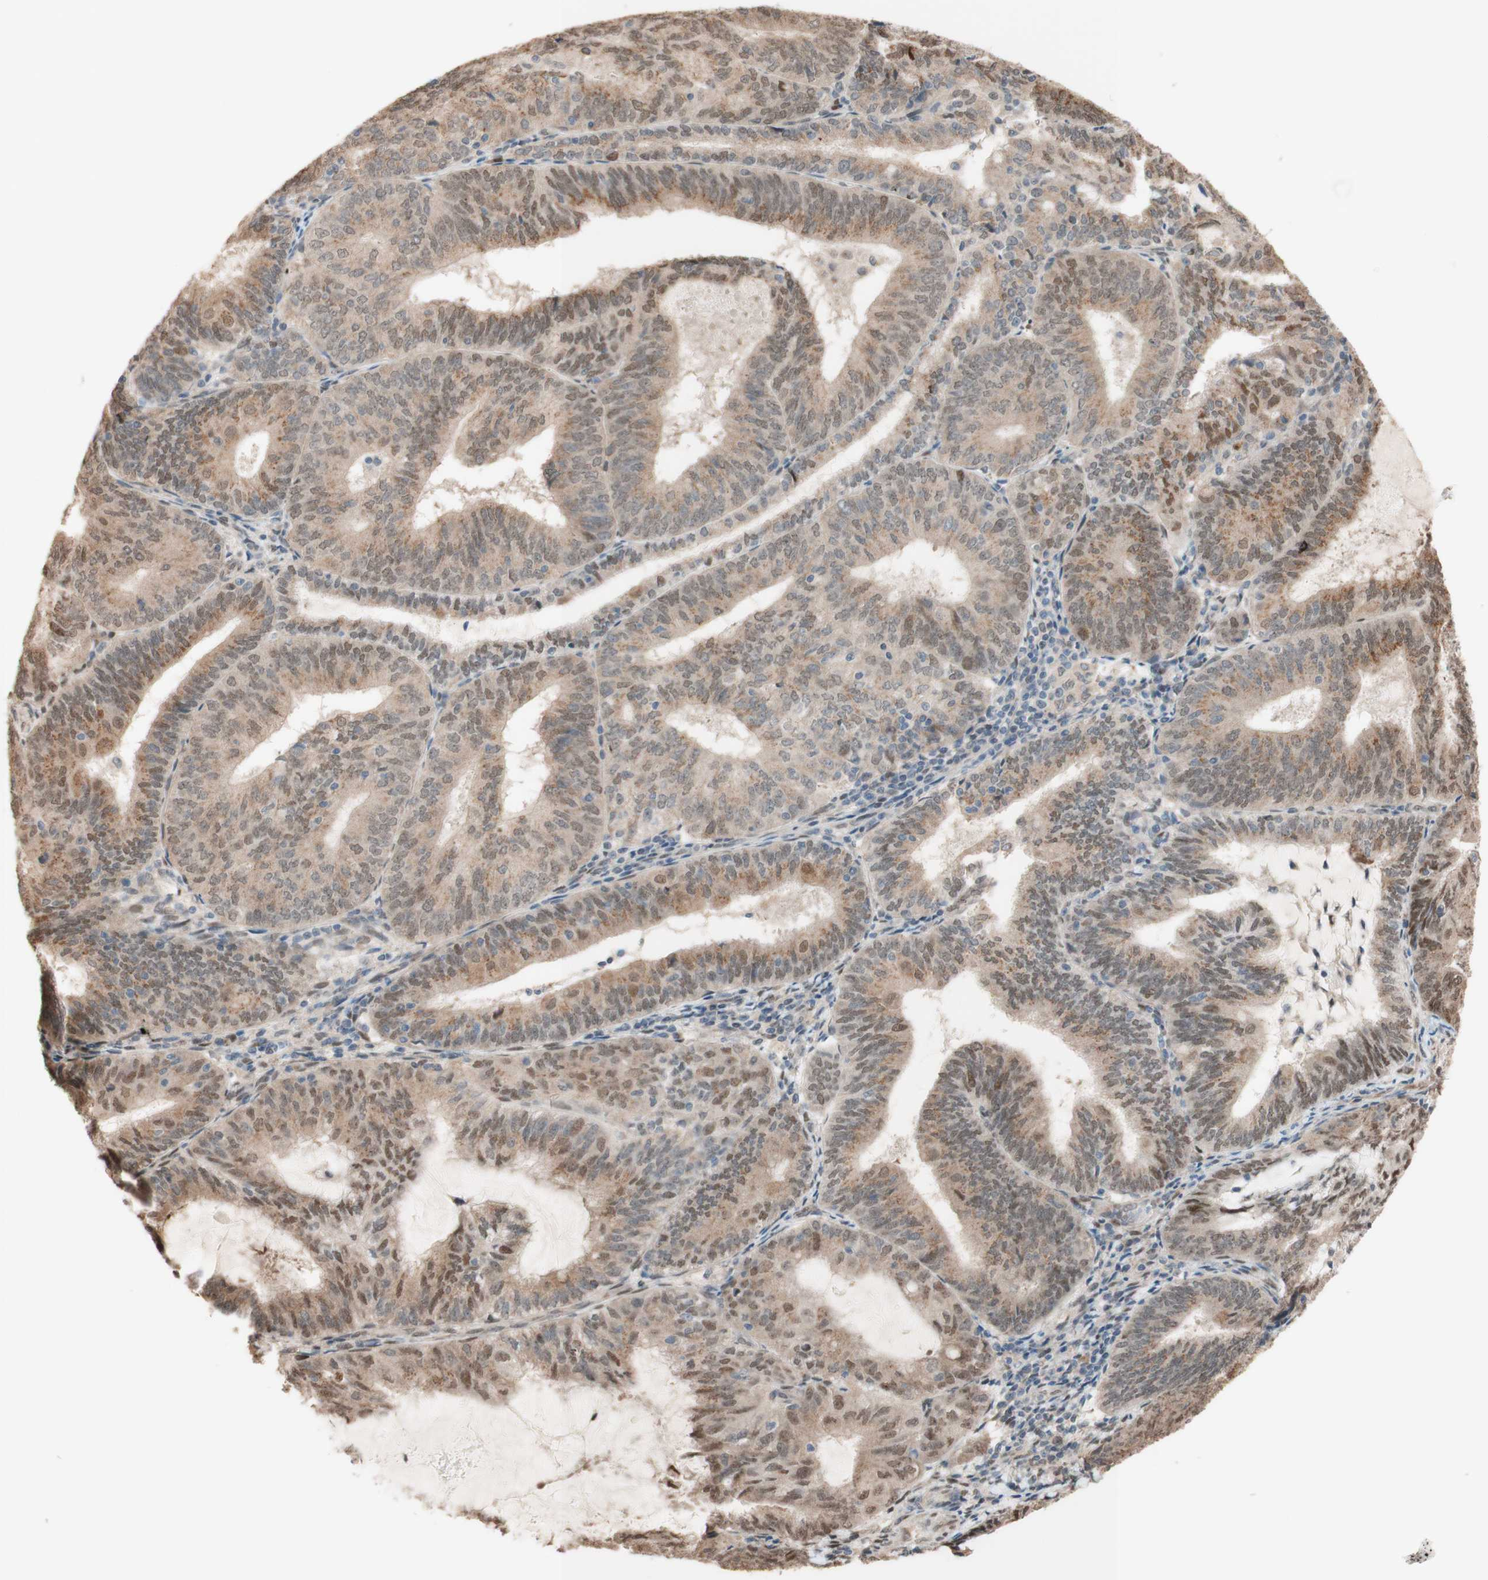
{"staining": {"intensity": "weak", "quantity": ">75%", "location": "cytoplasmic/membranous"}, "tissue": "endometrial cancer", "cell_type": "Tumor cells", "image_type": "cancer", "snomed": [{"axis": "morphology", "description": "Adenocarcinoma, NOS"}, {"axis": "topography", "description": "Endometrium"}], "caption": "Immunohistochemistry photomicrograph of neoplastic tissue: endometrial cancer stained using IHC shows low levels of weak protein expression localized specifically in the cytoplasmic/membranous of tumor cells, appearing as a cytoplasmic/membranous brown color.", "gene": "CCNC", "patient": {"sex": "female", "age": 81}}